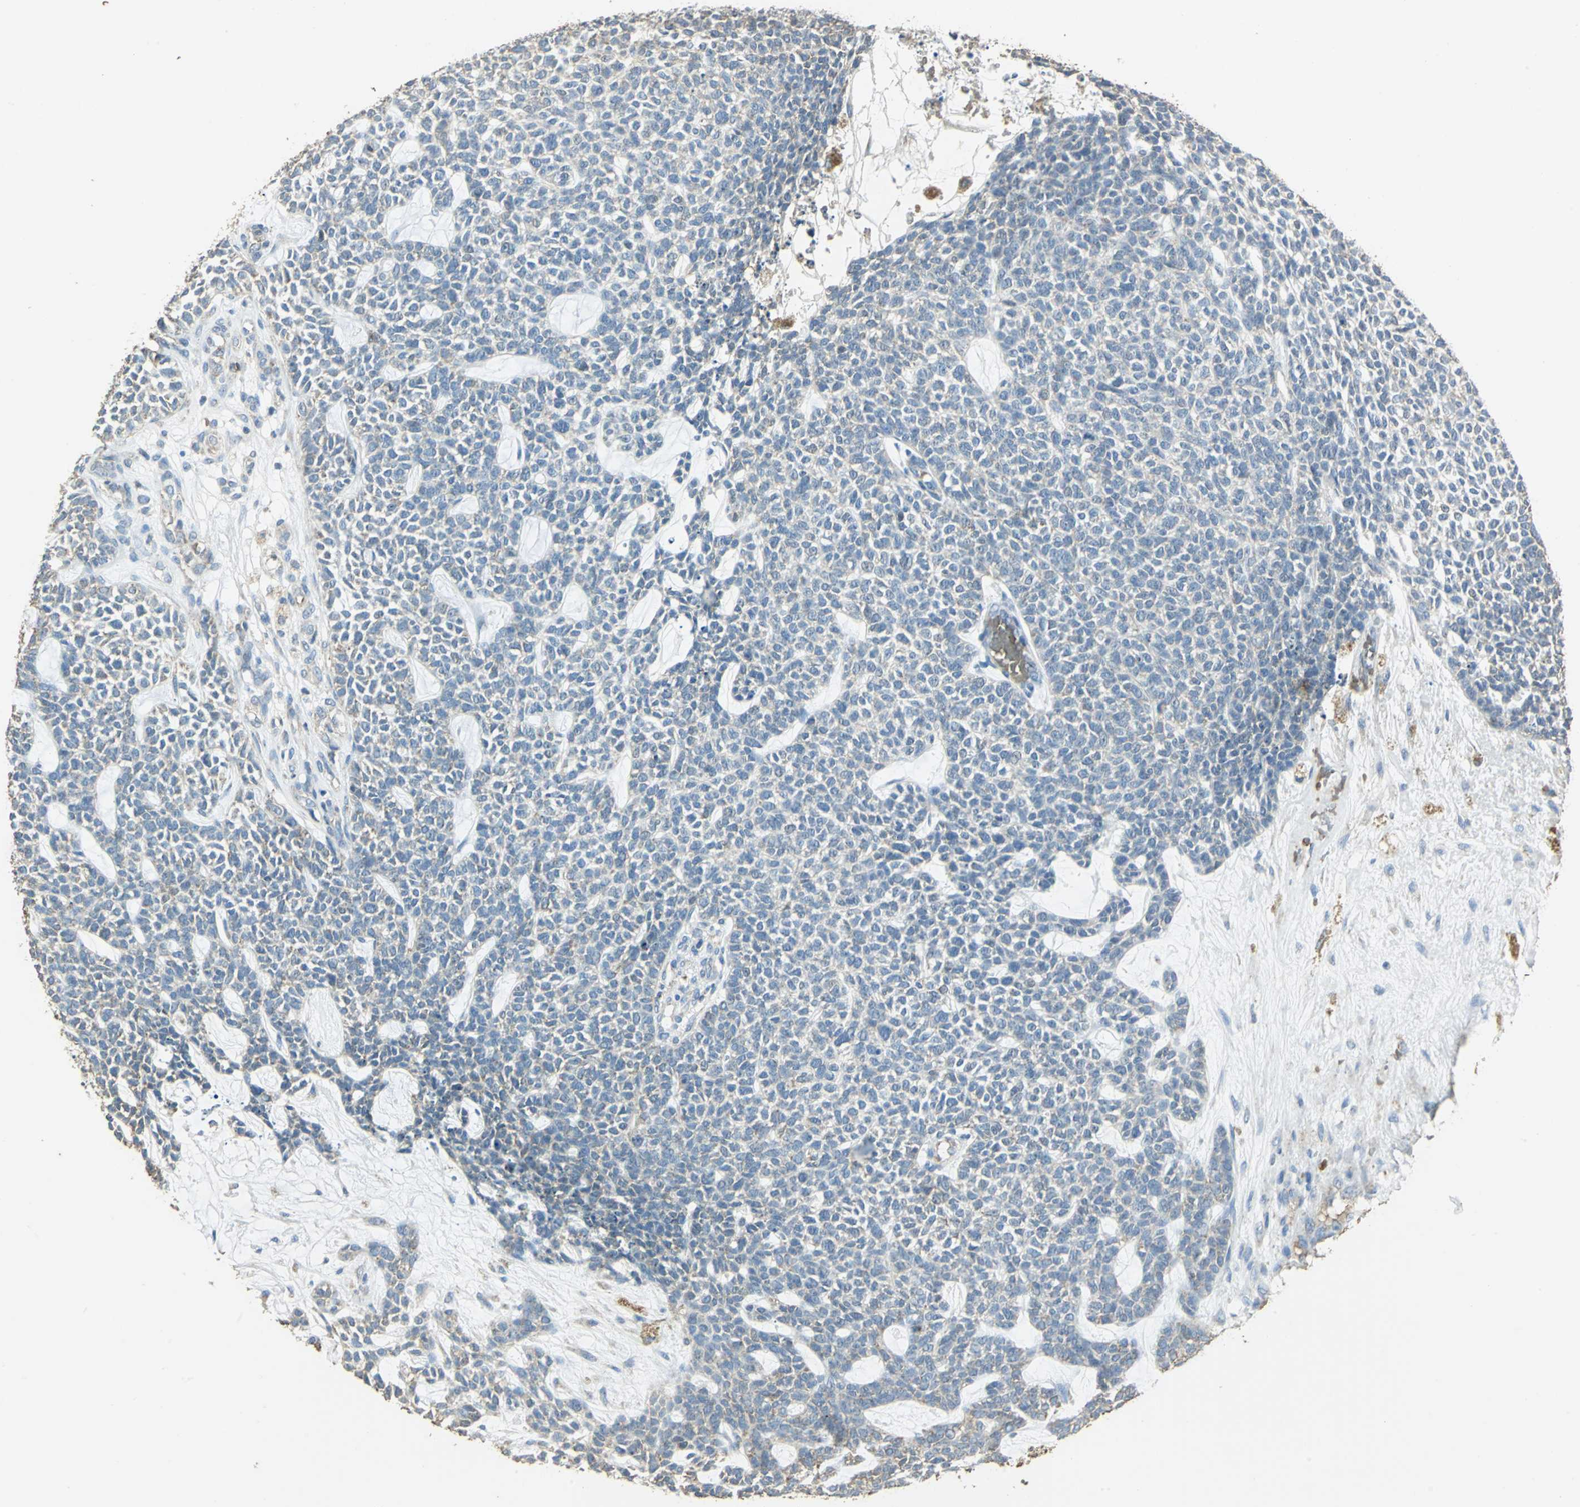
{"staining": {"intensity": "weak", "quantity": "<25%", "location": "cytoplasmic/membranous"}, "tissue": "skin cancer", "cell_type": "Tumor cells", "image_type": "cancer", "snomed": [{"axis": "morphology", "description": "Basal cell carcinoma"}, {"axis": "topography", "description": "Skin"}], "caption": "A histopathology image of human skin basal cell carcinoma is negative for staining in tumor cells.", "gene": "TRAPPC2", "patient": {"sex": "female", "age": 84}}